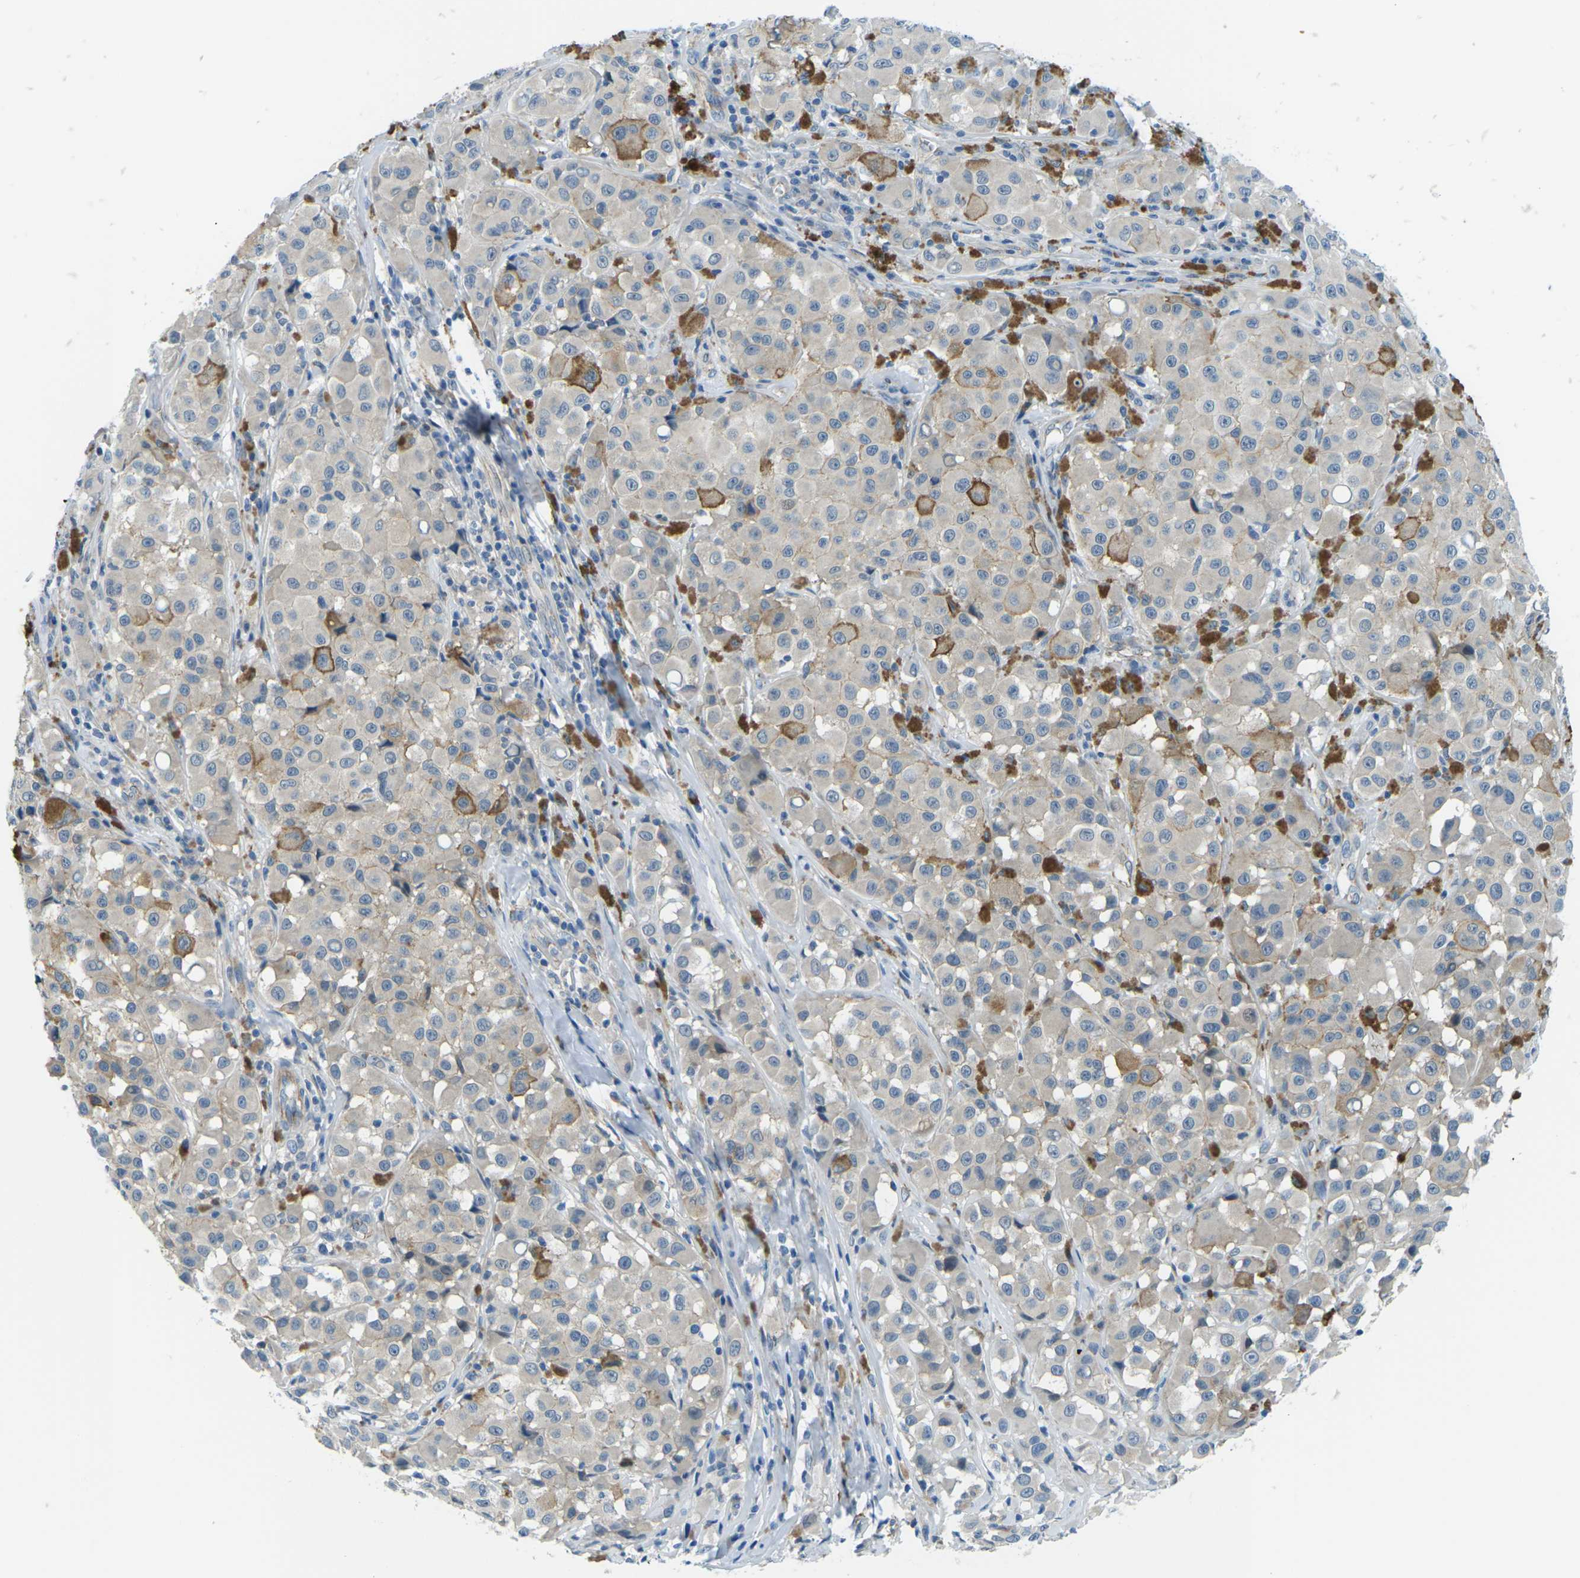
{"staining": {"intensity": "negative", "quantity": "none", "location": "none"}, "tissue": "melanoma", "cell_type": "Tumor cells", "image_type": "cancer", "snomed": [{"axis": "morphology", "description": "Malignant melanoma, NOS"}, {"axis": "topography", "description": "Skin"}], "caption": "Human melanoma stained for a protein using IHC demonstrates no staining in tumor cells.", "gene": "CTNND1", "patient": {"sex": "male", "age": 84}}